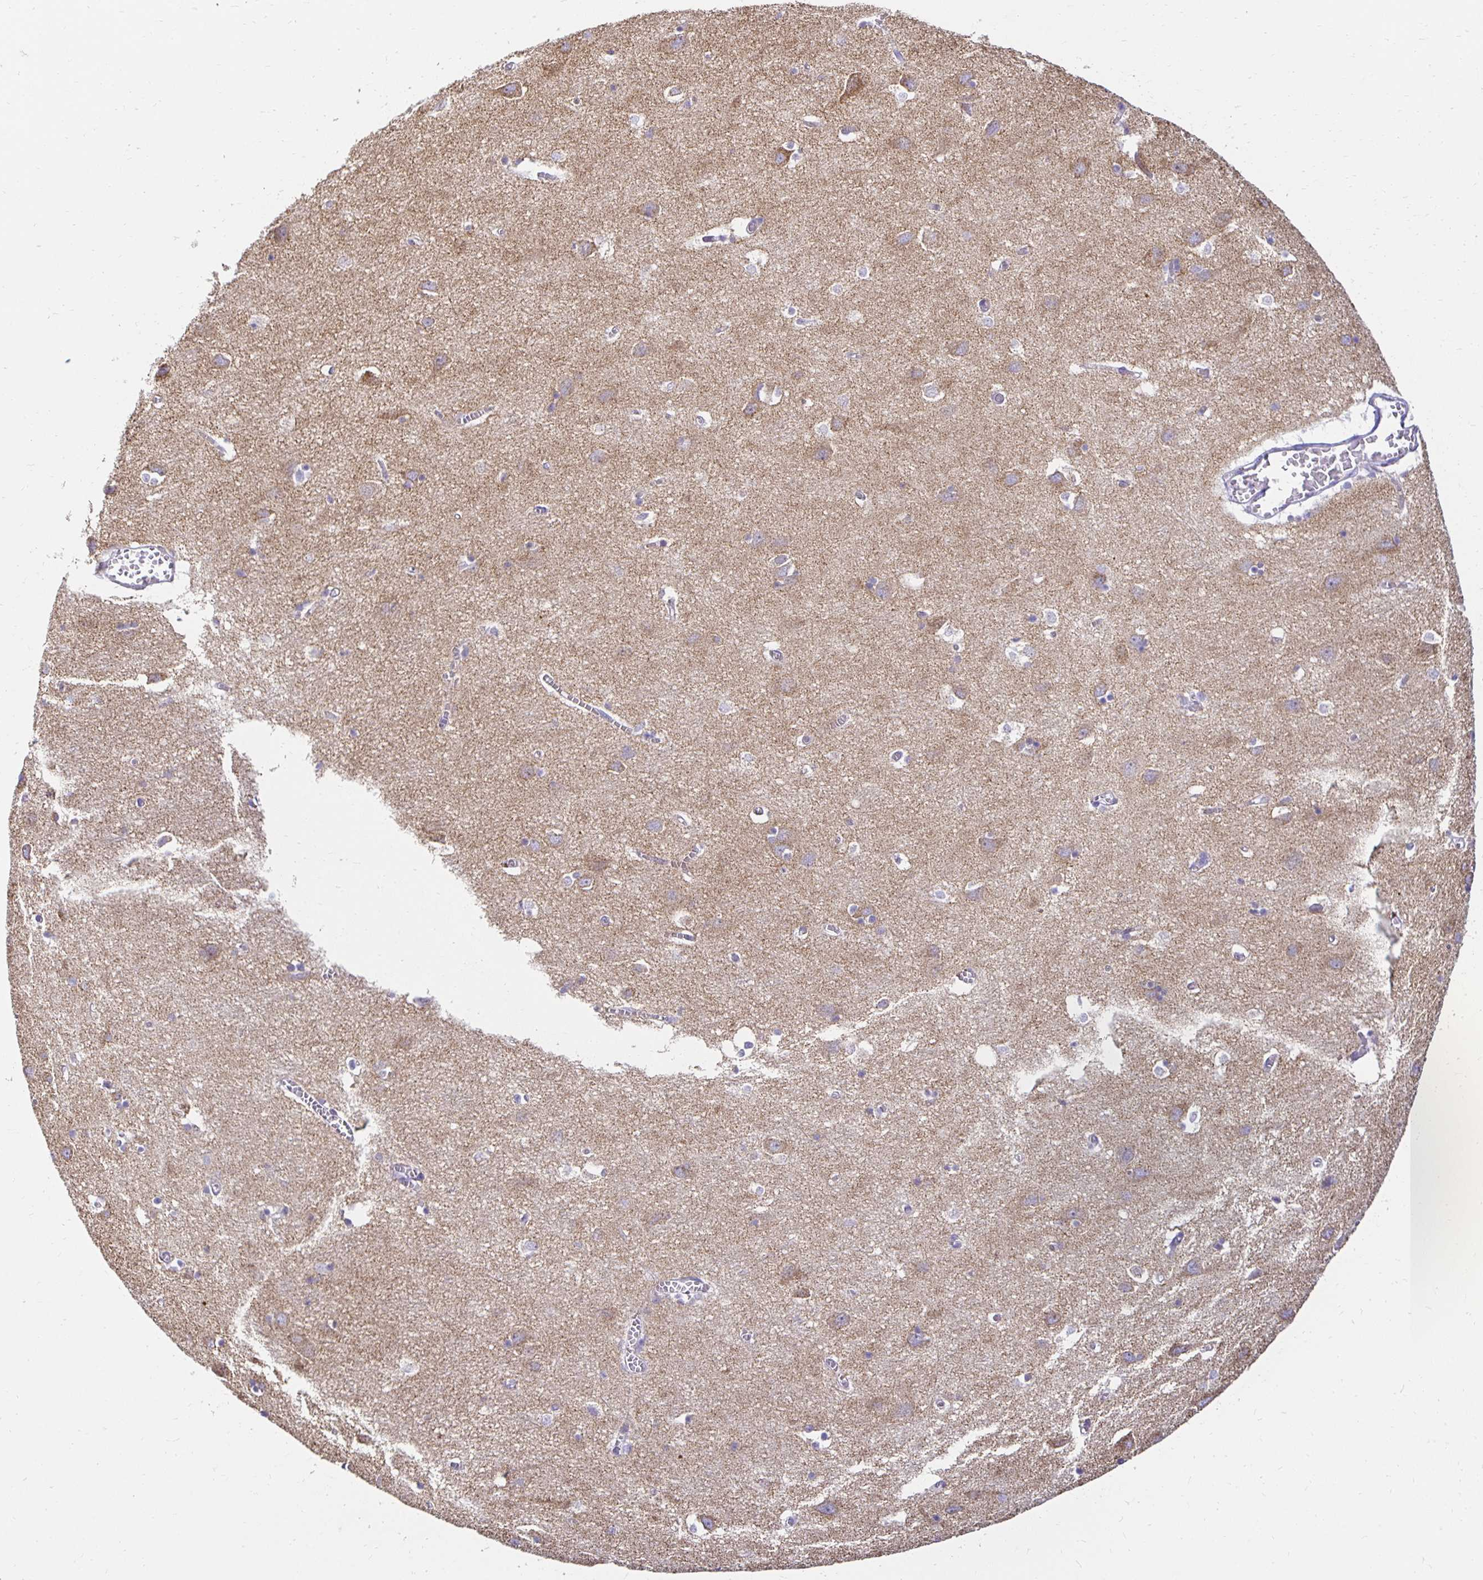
{"staining": {"intensity": "negative", "quantity": "none", "location": "none"}, "tissue": "cerebral cortex", "cell_type": "Endothelial cells", "image_type": "normal", "snomed": [{"axis": "morphology", "description": "Normal tissue, NOS"}, {"axis": "topography", "description": "Cerebral cortex"}], "caption": "Endothelial cells are negative for protein expression in benign human cerebral cortex.", "gene": "PLAAT2", "patient": {"sex": "male", "age": 70}}